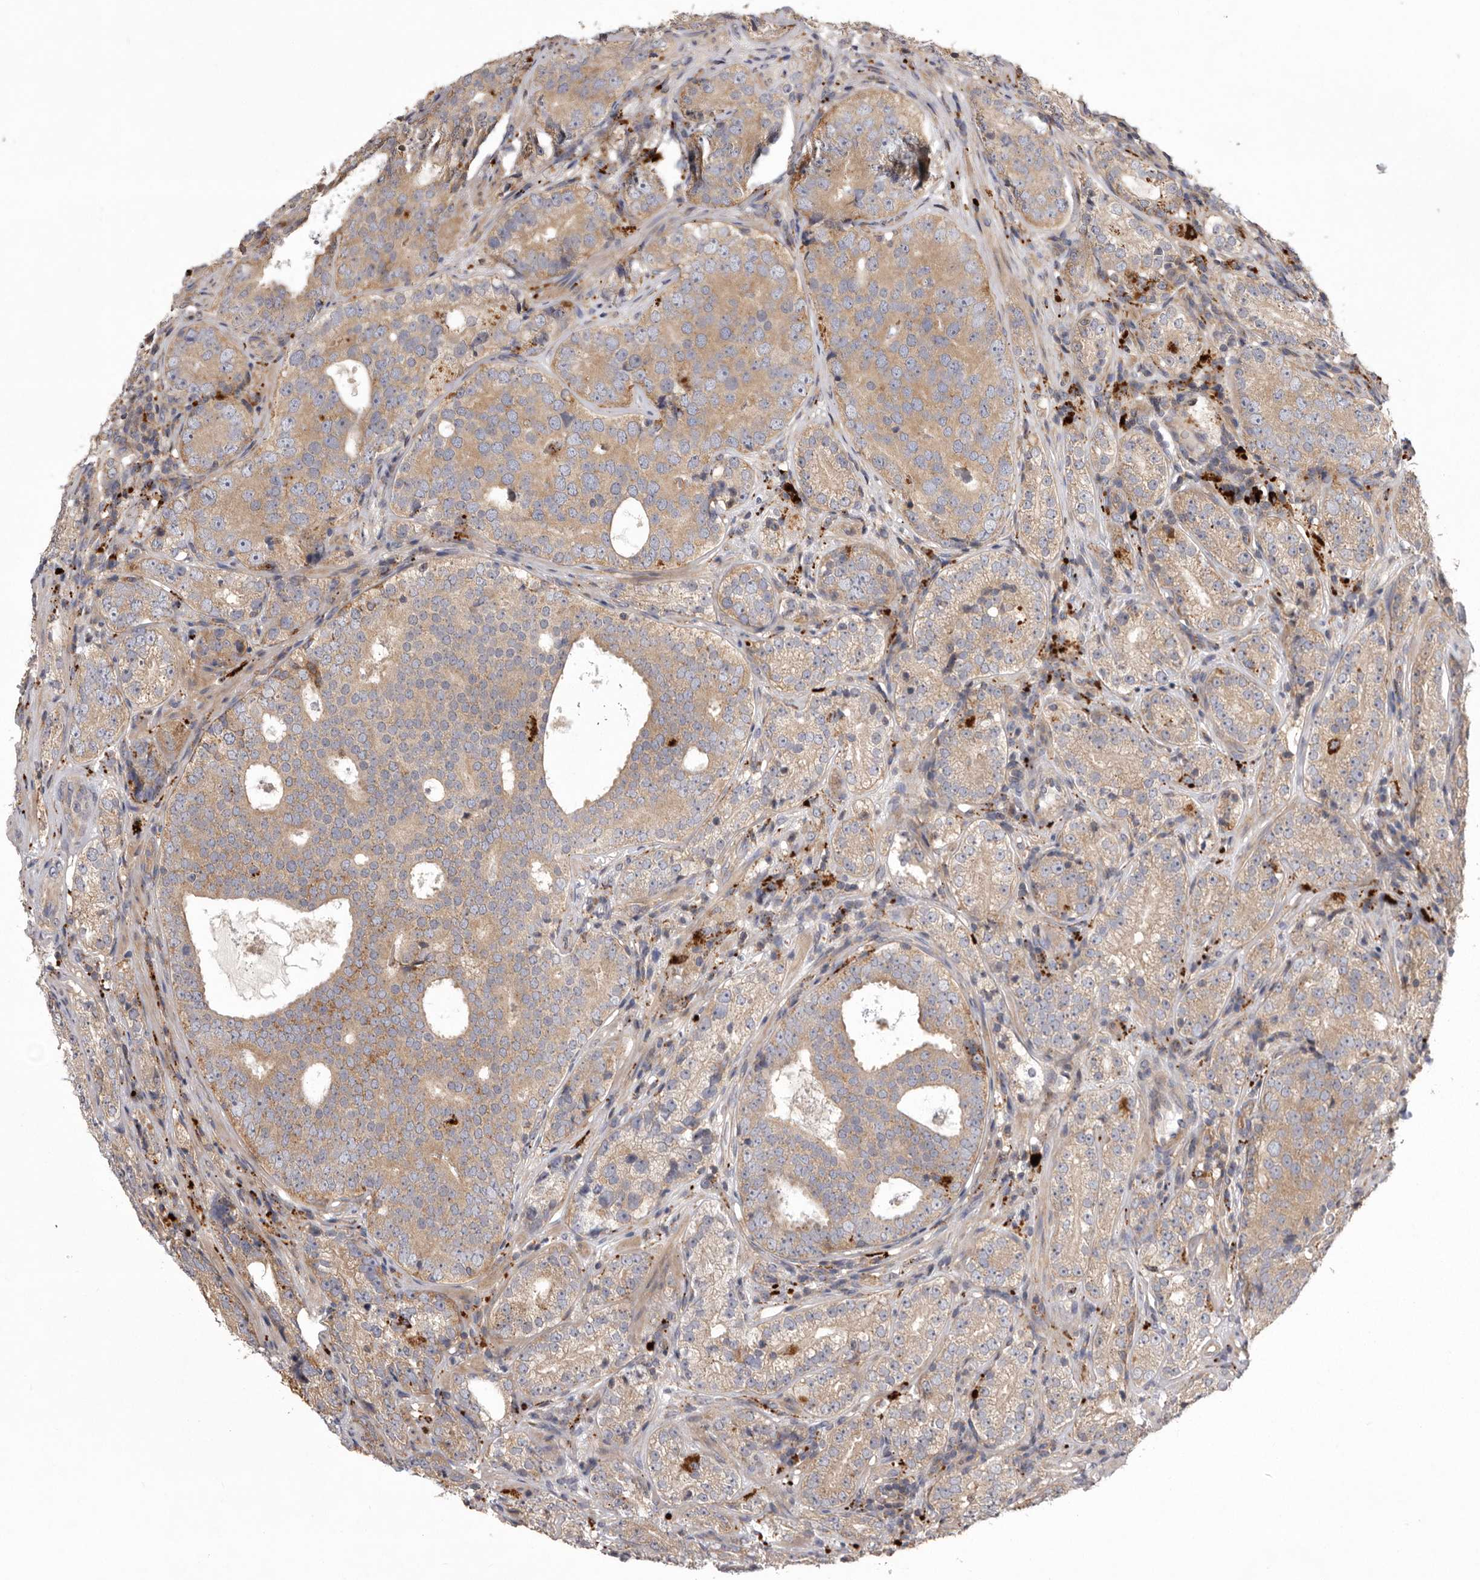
{"staining": {"intensity": "weak", "quantity": ">75%", "location": "cytoplasmic/membranous"}, "tissue": "prostate cancer", "cell_type": "Tumor cells", "image_type": "cancer", "snomed": [{"axis": "morphology", "description": "Adenocarcinoma, High grade"}, {"axis": "topography", "description": "Prostate"}], "caption": "IHC photomicrograph of neoplastic tissue: human prostate adenocarcinoma (high-grade) stained using immunohistochemistry (IHC) reveals low levels of weak protein expression localized specifically in the cytoplasmic/membranous of tumor cells, appearing as a cytoplasmic/membranous brown color.", "gene": "WDR47", "patient": {"sex": "male", "age": 56}}